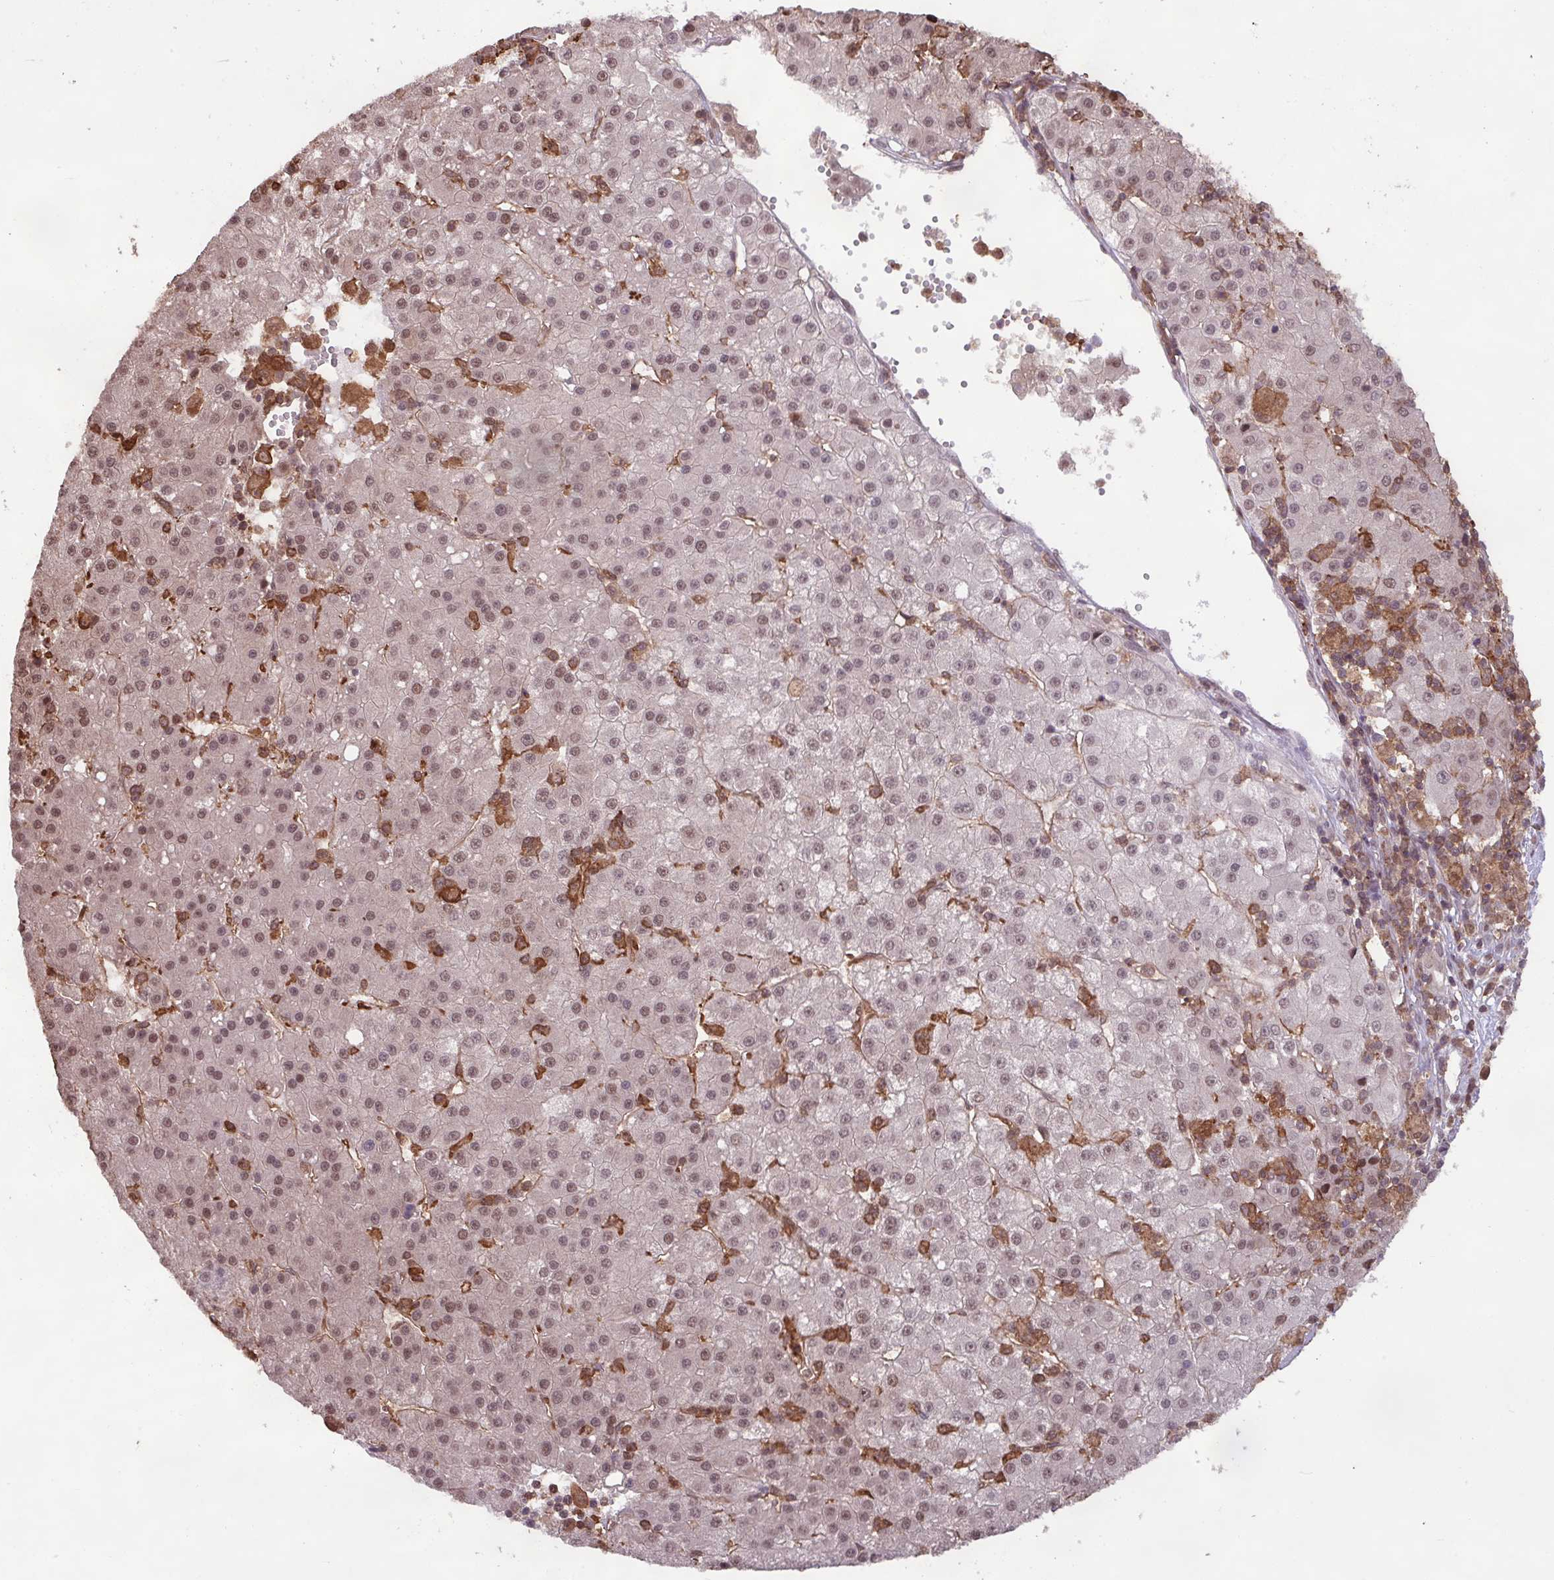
{"staining": {"intensity": "weak", "quantity": ">75%", "location": "nuclear"}, "tissue": "liver cancer", "cell_type": "Tumor cells", "image_type": "cancer", "snomed": [{"axis": "morphology", "description": "Carcinoma, Hepatocellular, NOS"}, {"axis": "topography", "description": "Liver"}], "caption": "IHC of liver cancer displays low levels of weak nuclear expression in approximately >75% of tumor cells.", "gene": "GON7", "patient": {"sex": "male", "age": 76}}